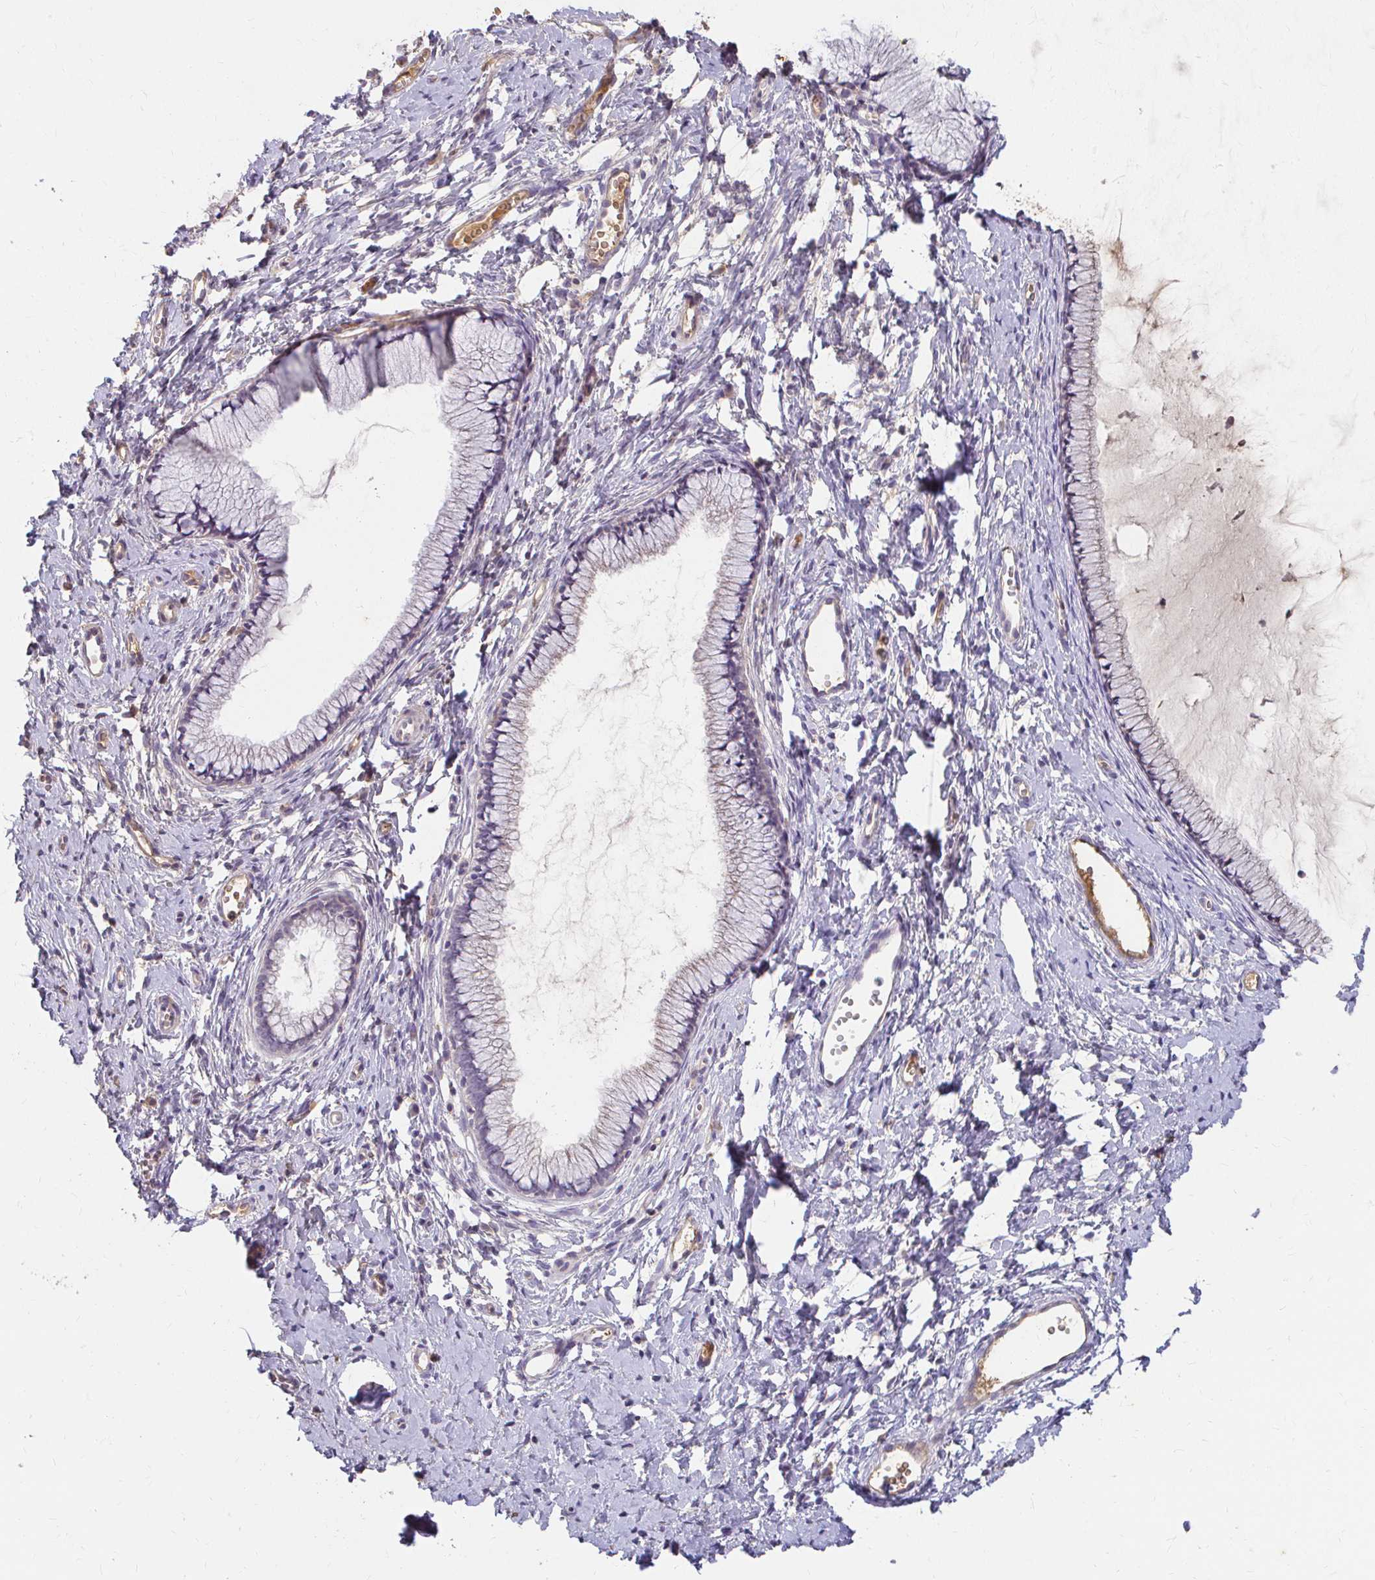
{"staining": {"intensity": "negative", "quantity": "none", "location": "none"}, "tissue": "cervix", "cell_type": "Glandular cells", "image_type": "normal", "snomed": [{"axis": "morphology", "description": "Normal tissue, NOS"}, {"axis": "topography", "description": "Cervix"}], "caption": "High power microscopy micrograph of an immunohistochemistry micrograph of normal cervix, revealing no significant expression in glandular cells. Nuclei are stained in blue.", "gene": "LOXL4", "patient": {"sex": "female", "age": 40}}